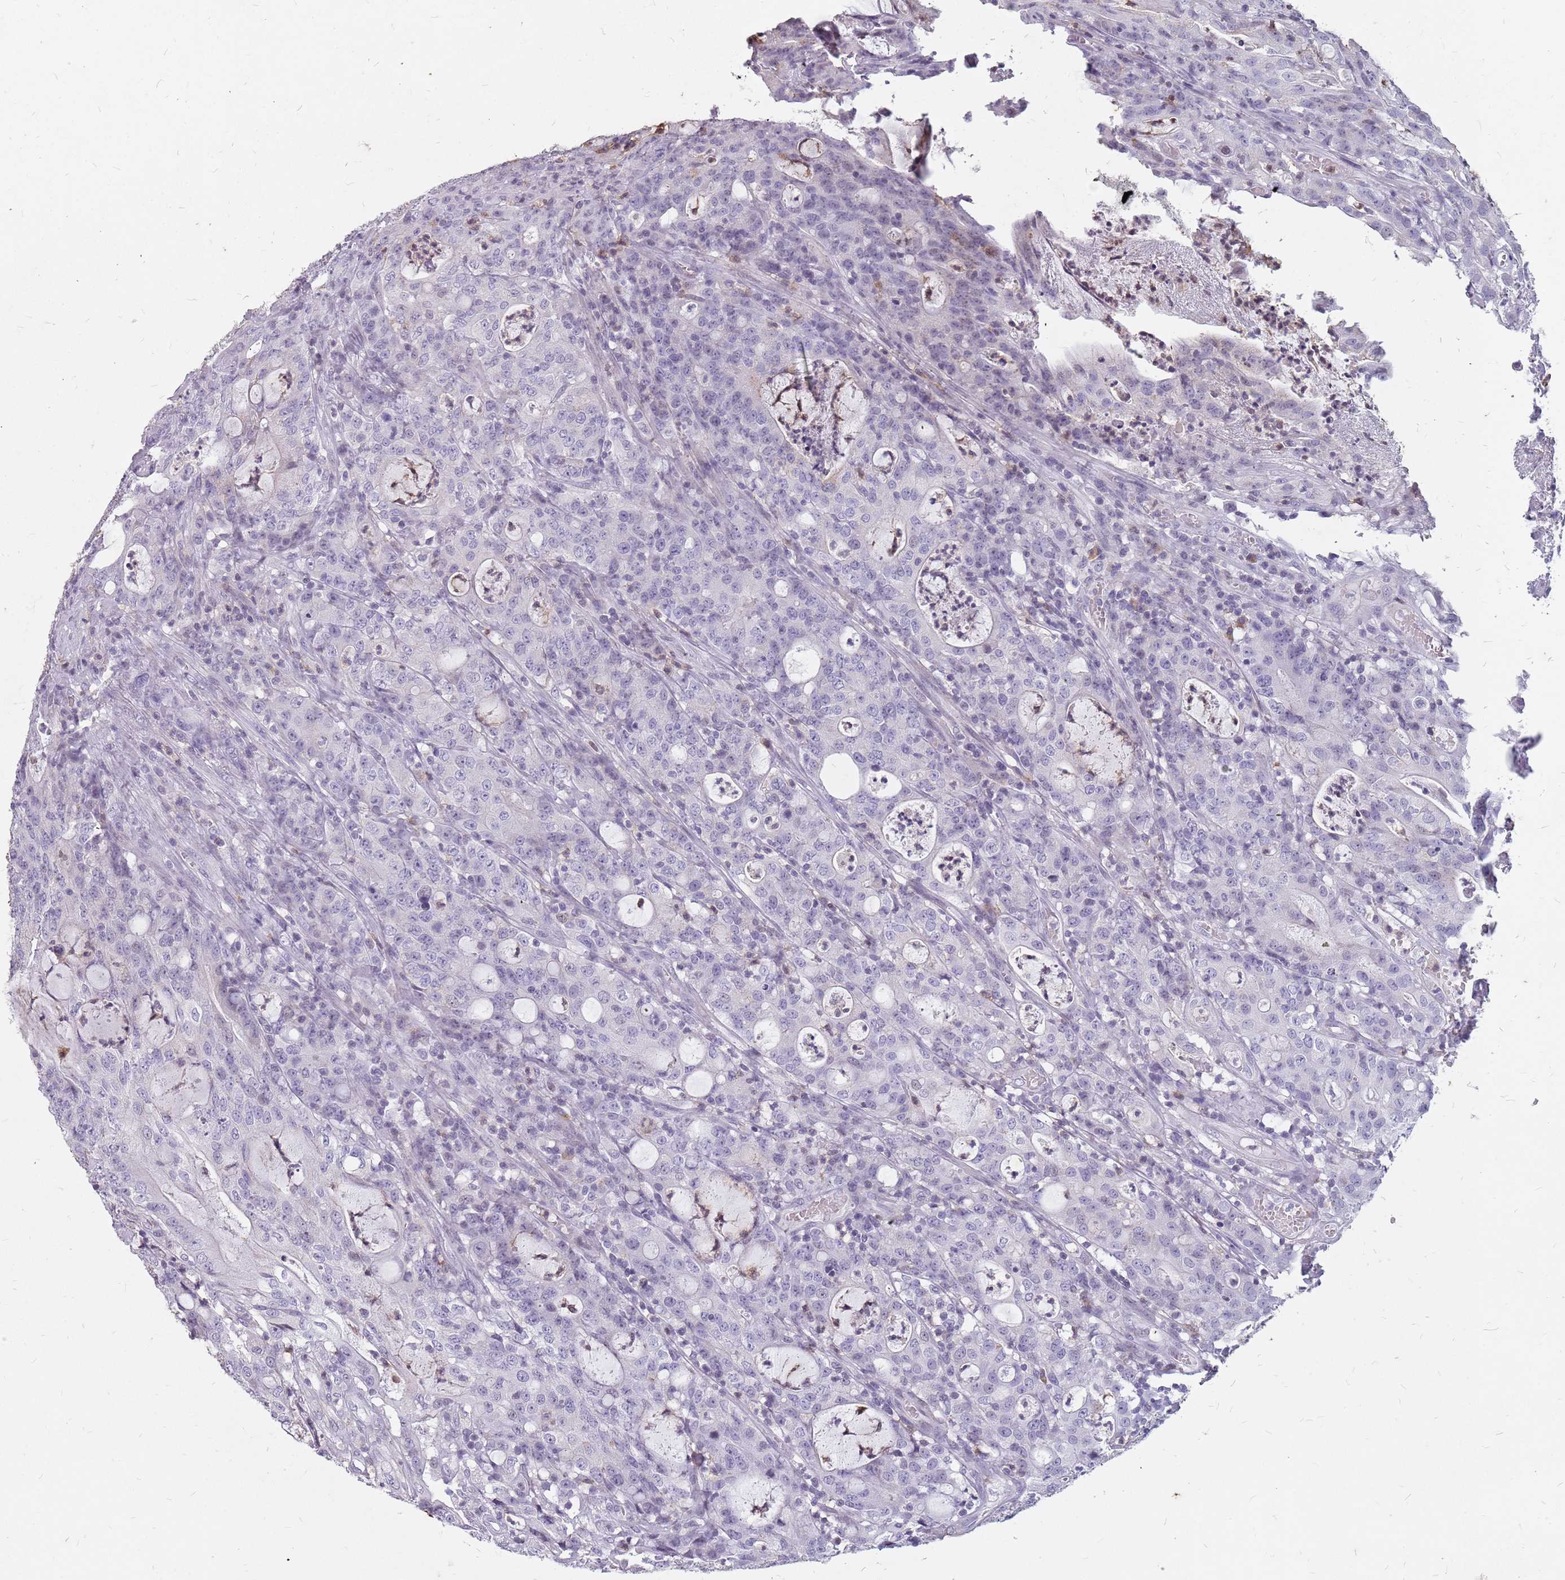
{"staining": {"intensity": "negative", "quantity": "none", "location": "none"}, "tissue": "colorectal cancer", "cell_type": "Tumor cells", "image_type": "cancer", "snomed": [{"axis": "morphology", "description": "Adenocarcinoma, NOS"}, {"axis": "topography", "description": "Colon"}], "caption": "High power microscopy histopathology image of an immunohistochemistry image of colorectal cancer (adenocarcinoma), revealing no significant positivity in tumor cells. The staining is performed using DAB (3,3'-diaminobenzidine) brown chromogen with nuclei counter-stained in using hematoxylin.", "gene": "NEK6", "patient": {"sex": "male", "age": 83}}